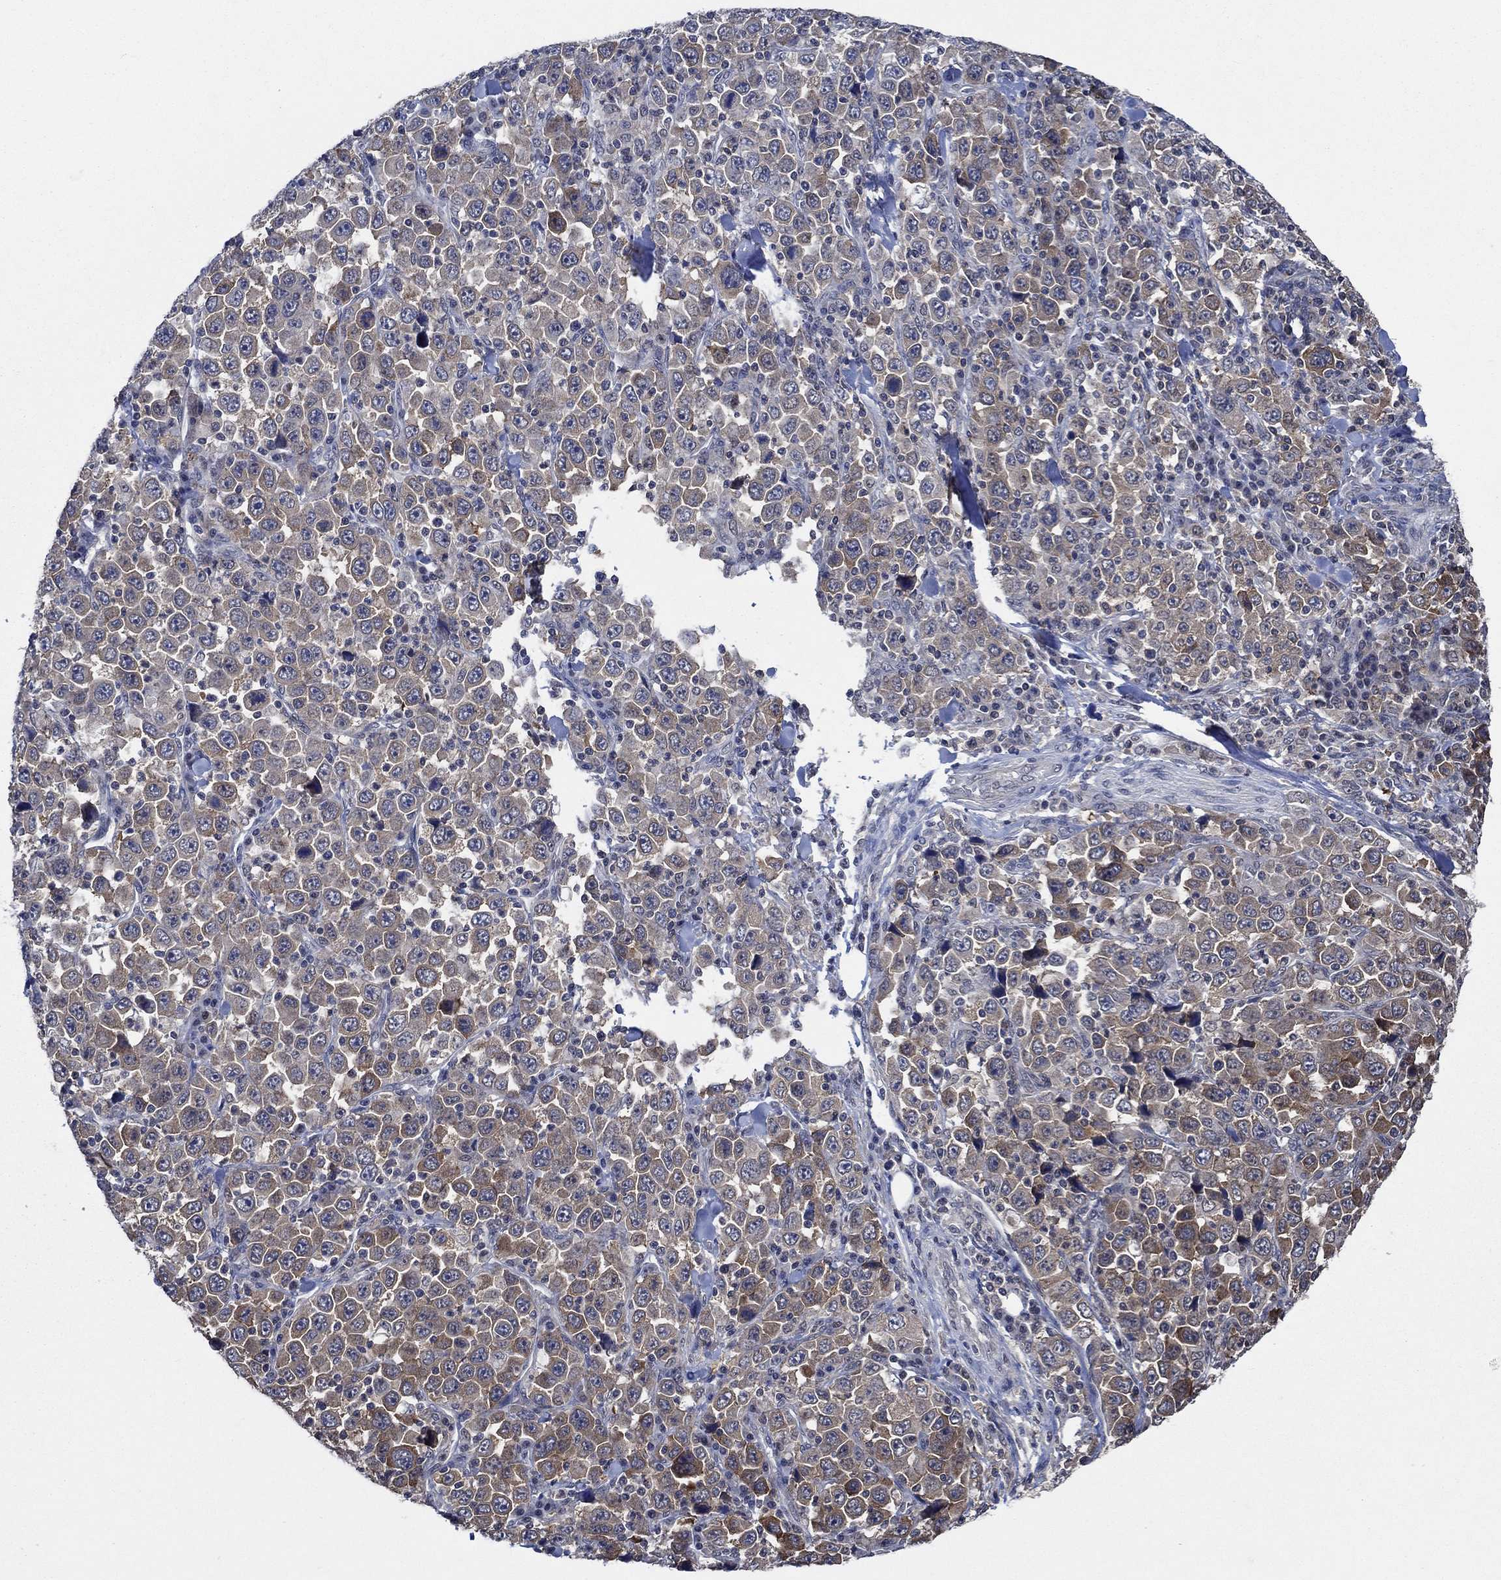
{"staining": {"intensity": "moderate", "quantity": "<25%", "location": "cytoplasmic/membranous"}, "tissue": "stomach cancer", "cell_type": "Tumor cells", "image_type": "cancer", "snomed": [{"axis": "morphology", "description": "Normal tissue, NOS"}, {"axis": "morphology", "description": "Adenocarcinoma, NOS"}, {"axis": "topography", "description": "Stomach, upper"}, {"axis": "topography", "description": "Stomach"}], "caption": "This is an image of IHC staining of stomach adenocarcinoma, which shows moderate expression in the cytoplasmic/membranous of tumor cells.", "gene": "DACT1", "patient": {"sex": "male", "age": 59}}